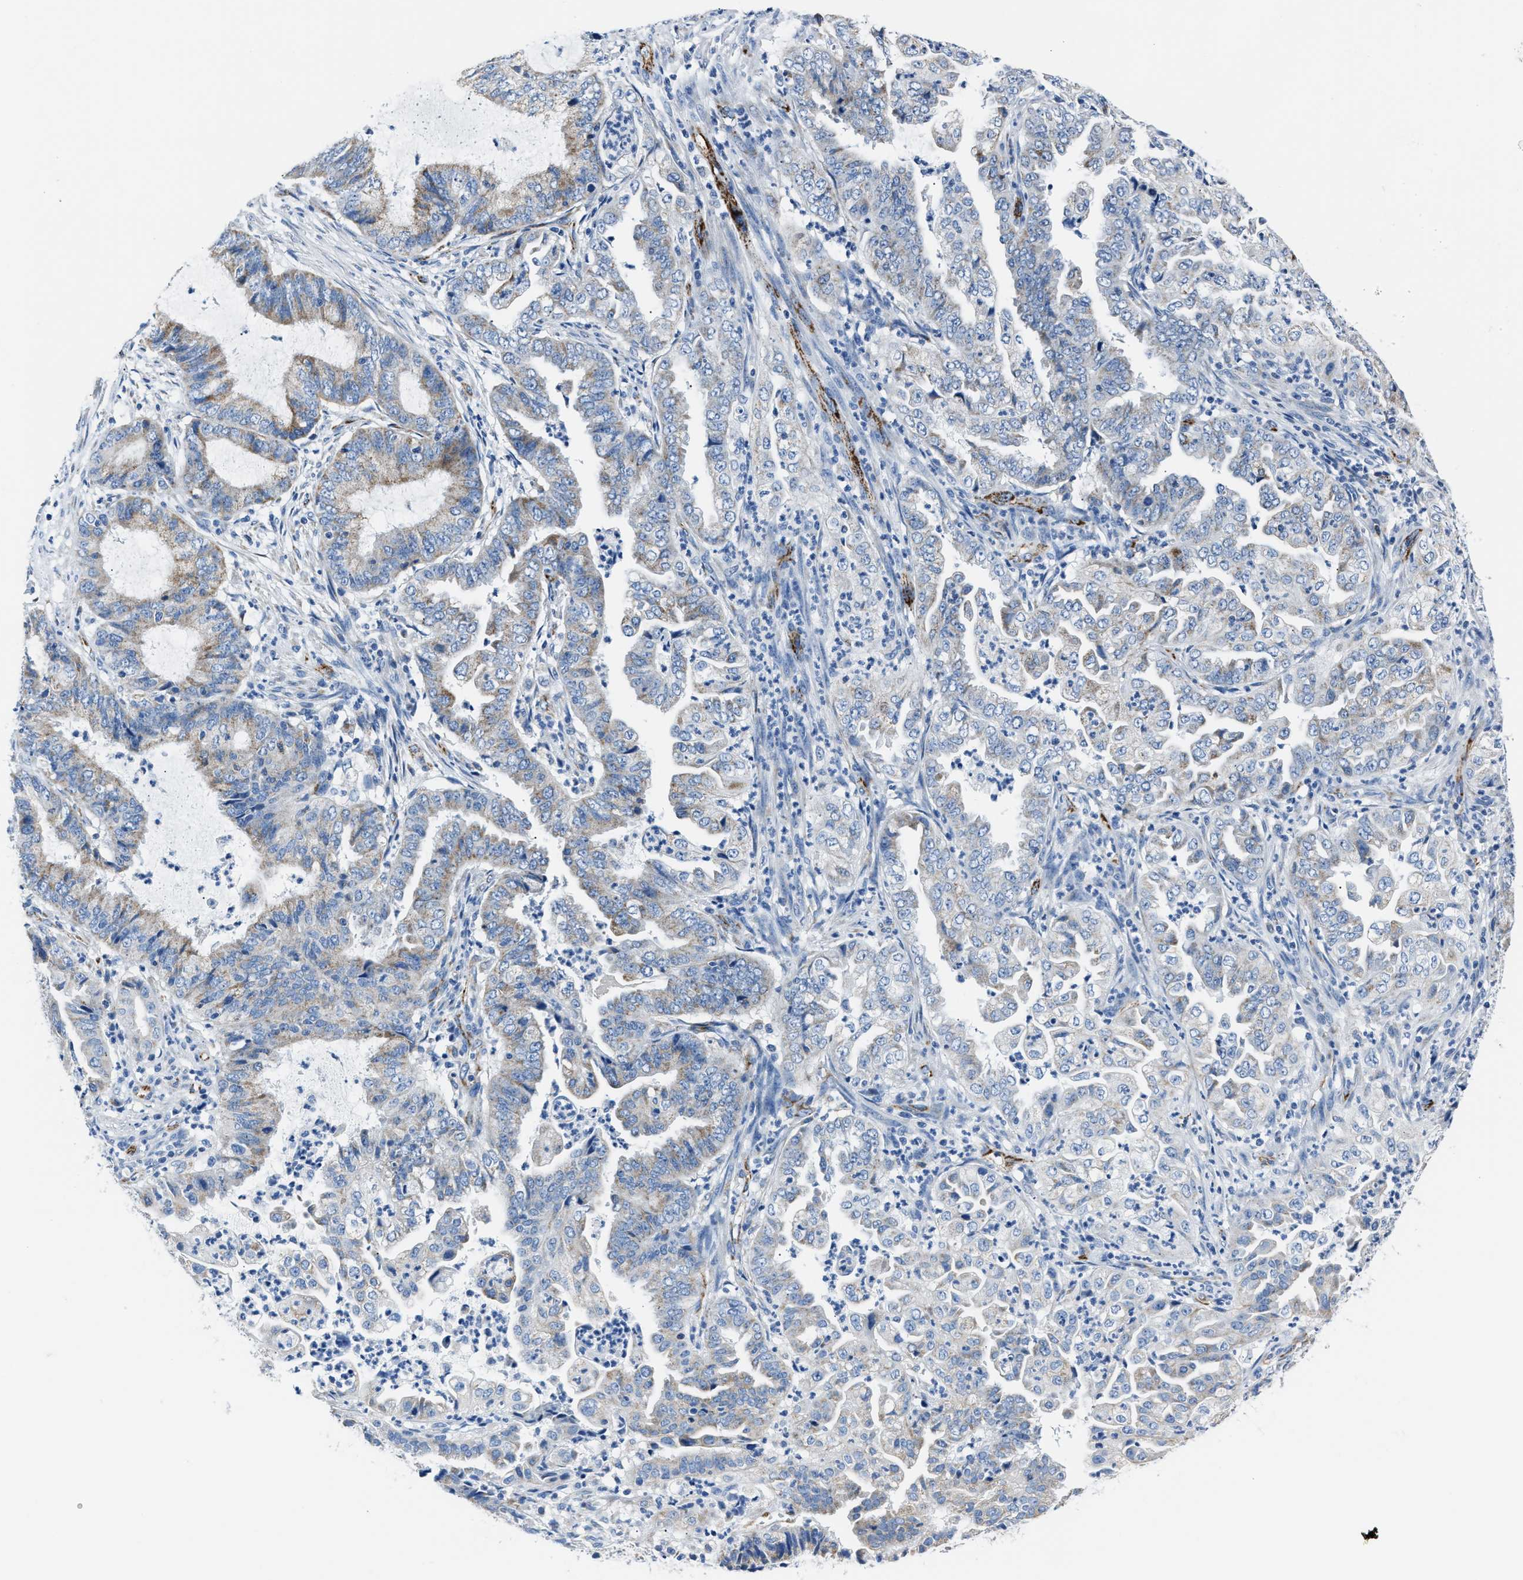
{"staining": {"intensity": "moderate", "quantity": "<25%", "location": "cytoplasmic/membranous"}, "tissue": "endometrial cancer", "cell_type": "Tumor cells", "image_type": "cancer", "snomed": [{"axis": "morphology", "description": "Adenocarcinoma, NOS"}, {"axis": "topography", "description": "Endometrium"}], "caption": "Immunohistochemistry histopathology image of endometrial adenocarcinoma stained for a protein (brown), which reveals low levels of moderate cytoplasmic/membranous positivity in approximately <25% of tumor cells.", "gene": "AMACR", "patient": {"sex": "female", "age": 51}}